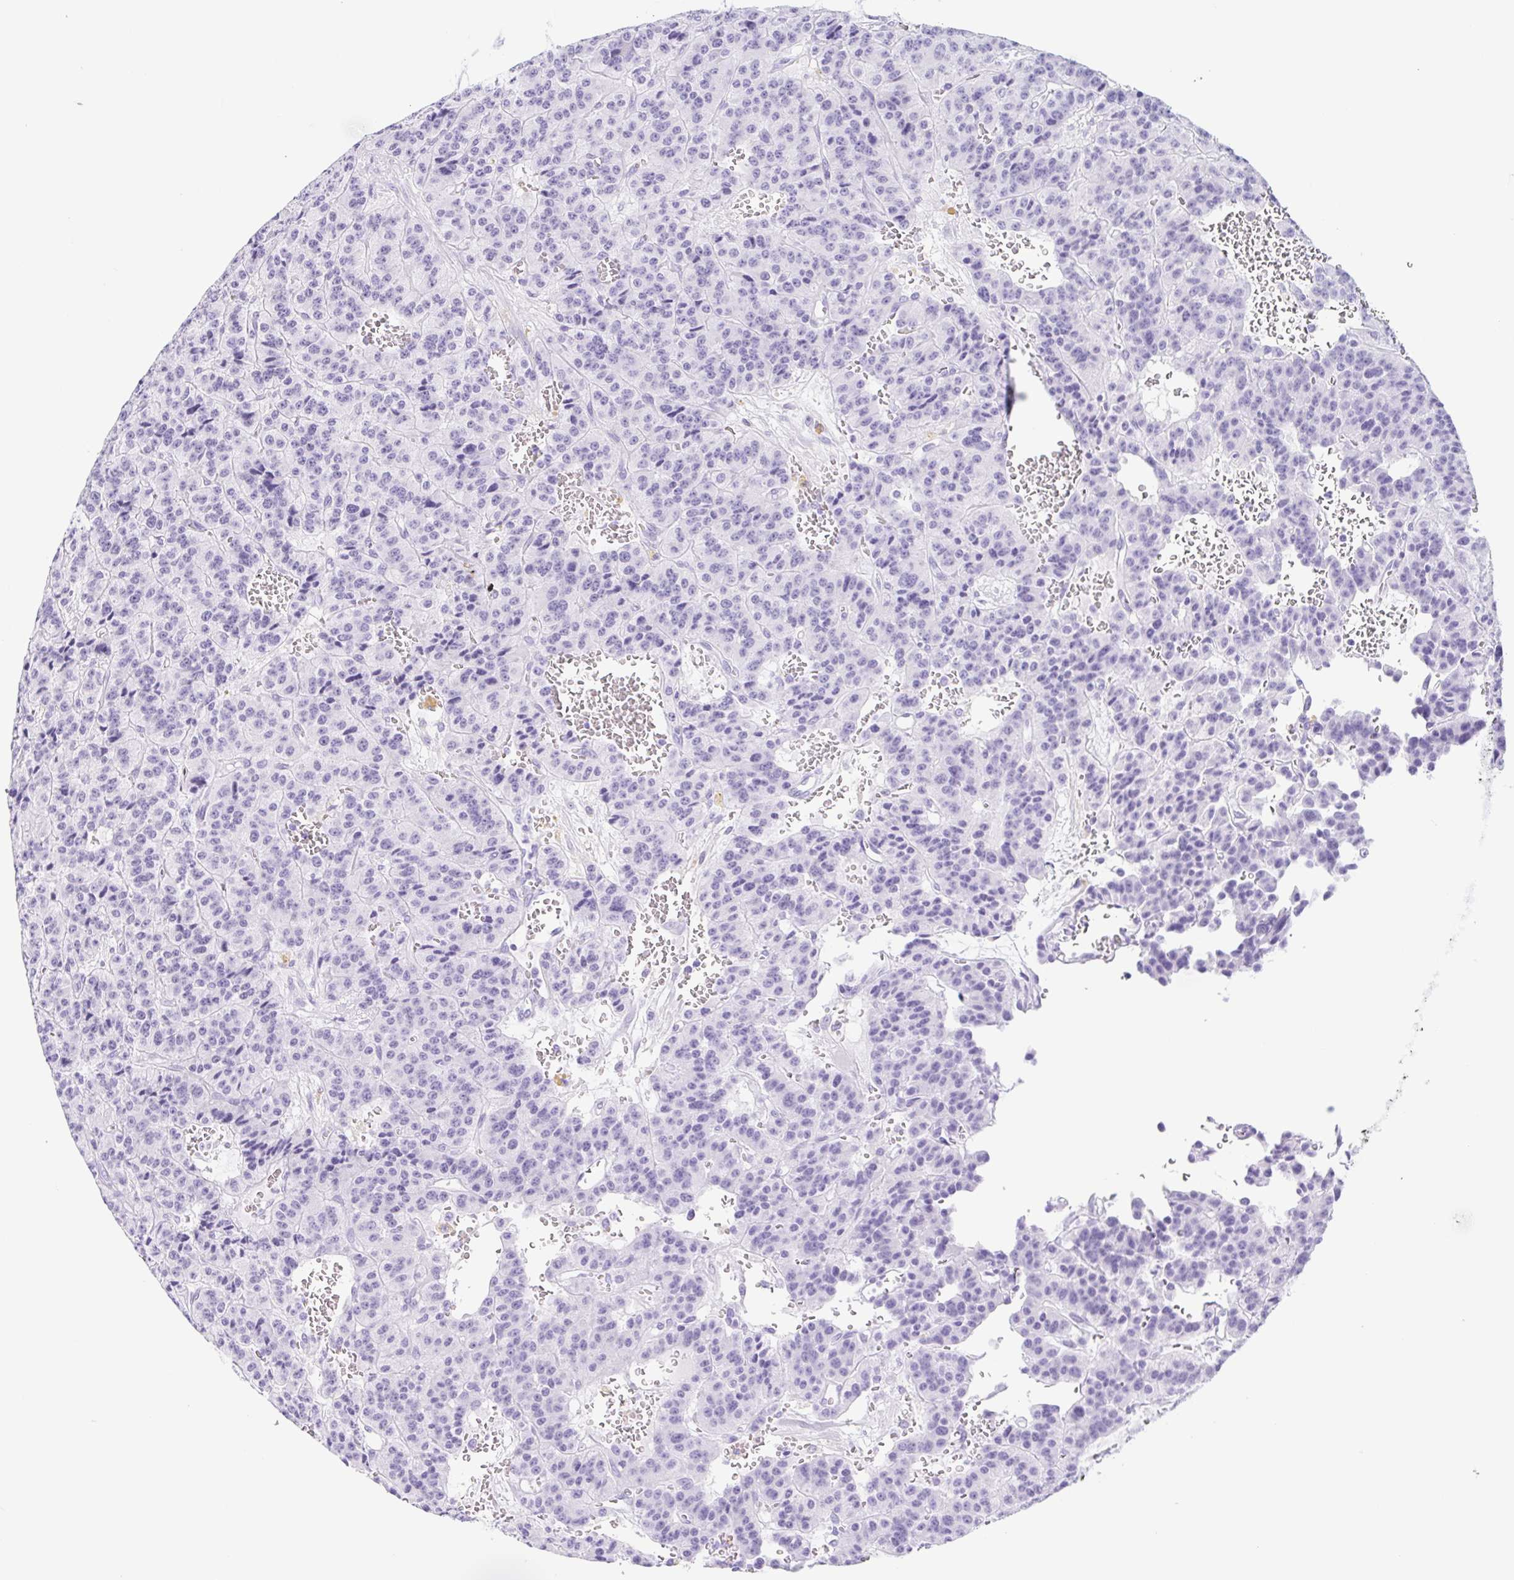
{"staining": {"intensity": "negative", "quantity": "none", "location": "none"}, "tissue": "carcinoid", "cell_type": "Tumor cells", "image_type": "cancer", "snomed": [{"axis": "morphology", "description": "Carcinoid, malignant, NOS"}, {"axis": "topography", "description": "Lung"}], "caption": "The photomicrograph demonstrates no significant positivity in tumor cells of carcinoid.", "gene": "CYP21A2", "patient": {"sex": "female", "age": 71}}